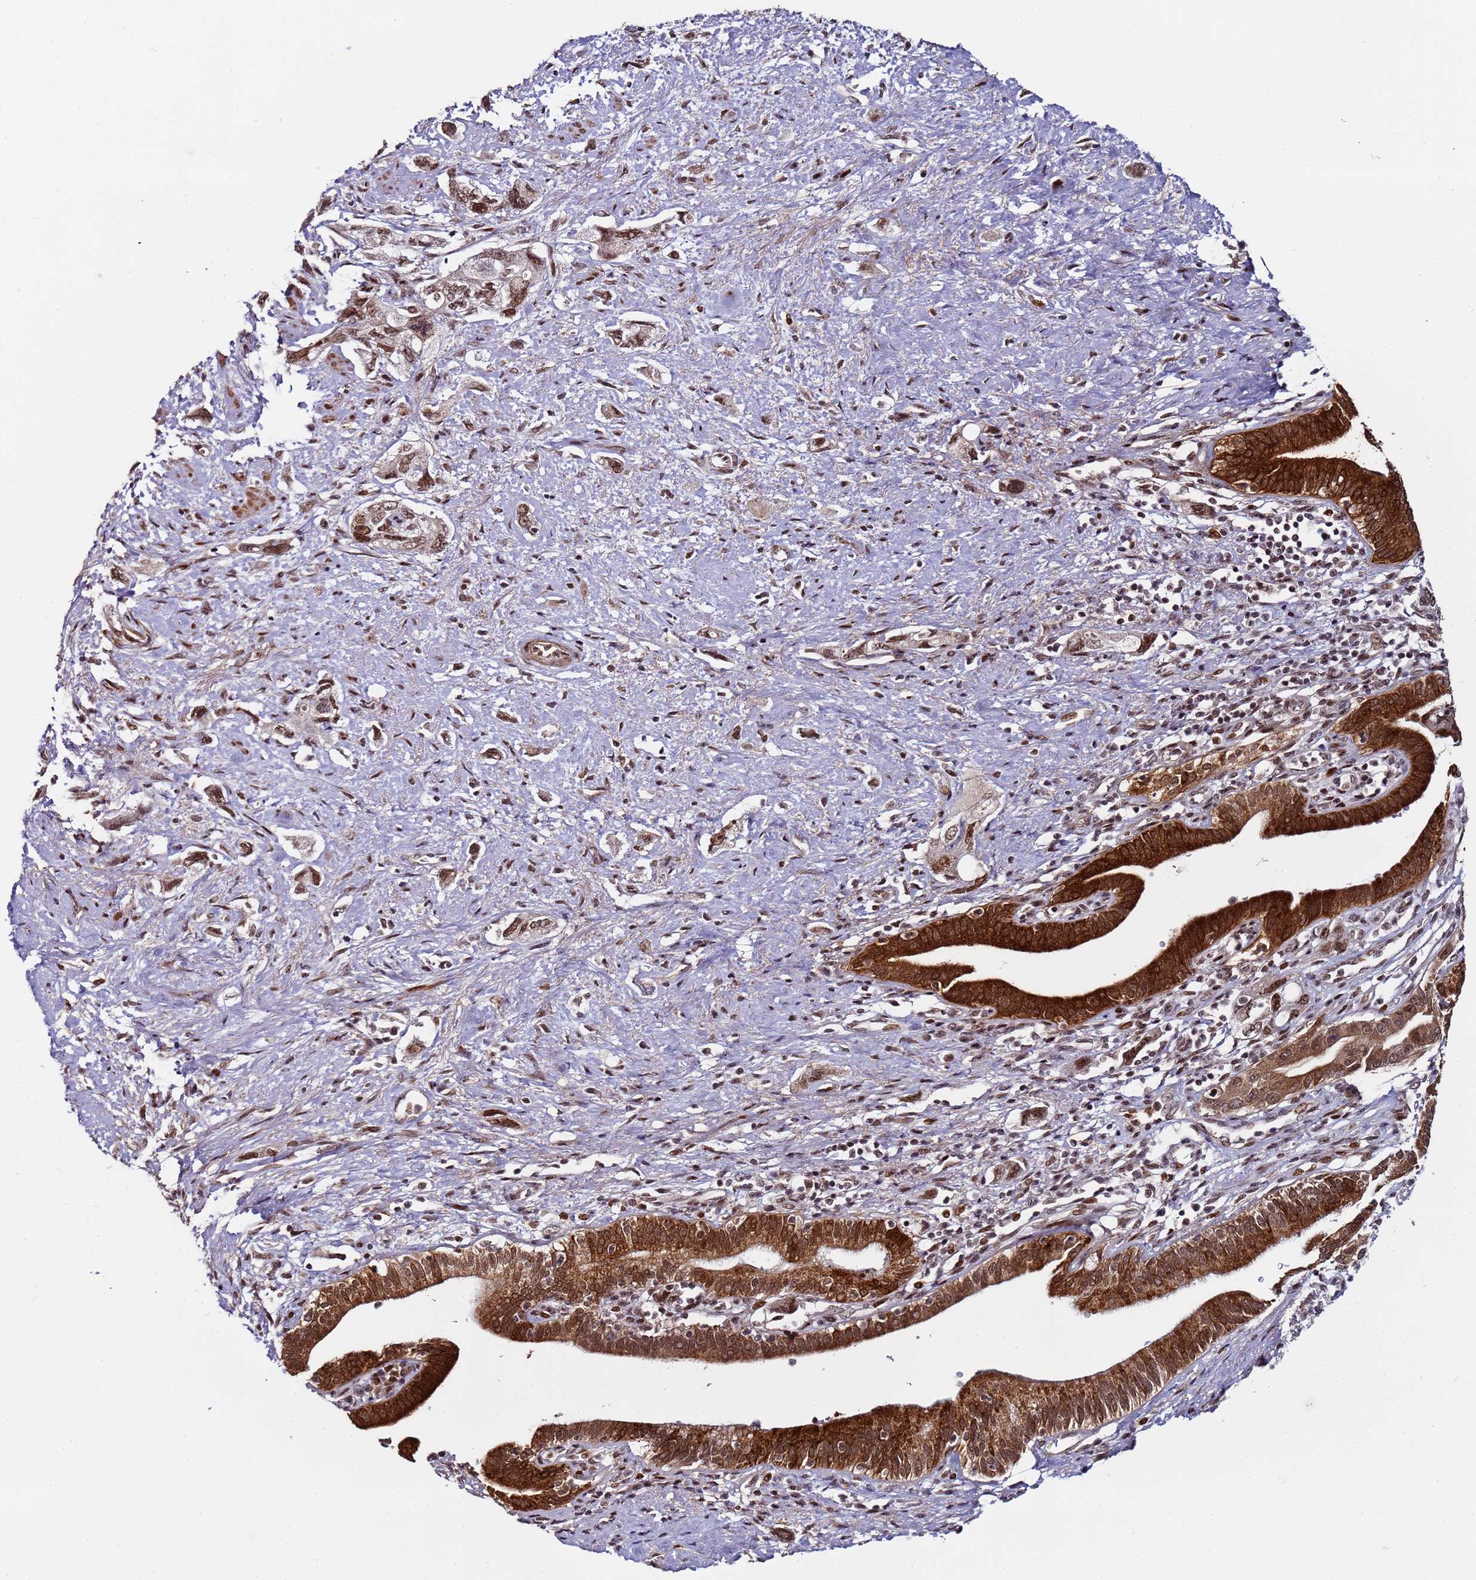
{"staining": {"intensity": "moderate", "quantity": ">75%", "location": "cytoplasmic/membranous,nuclear"}, "tissue": "pancreatic cancer", "cell_type": "Tumor cells", "image_type": "cancer", "snomed": [{"axis": "morphology", "description": "Adenocarcinoma, NOS"}, {"axis": "topography", "description": "Pancreas"}], "caption": "Immunohistochemistry (IHC) photomicrograph of neoplastic tissue: pancreatic cancer (adenocarcinoma) stained using immunohistochemistry (IHC) reveals medium levels of moderate protein expression localized specifically in the cytoplasmic/membranous and nuclear of tumor cells, appearing as a cytoplasmic/membranous and nuclear brown color.", "gene": "PPM1H", "patient": {"sex": "female", "age": 73}}